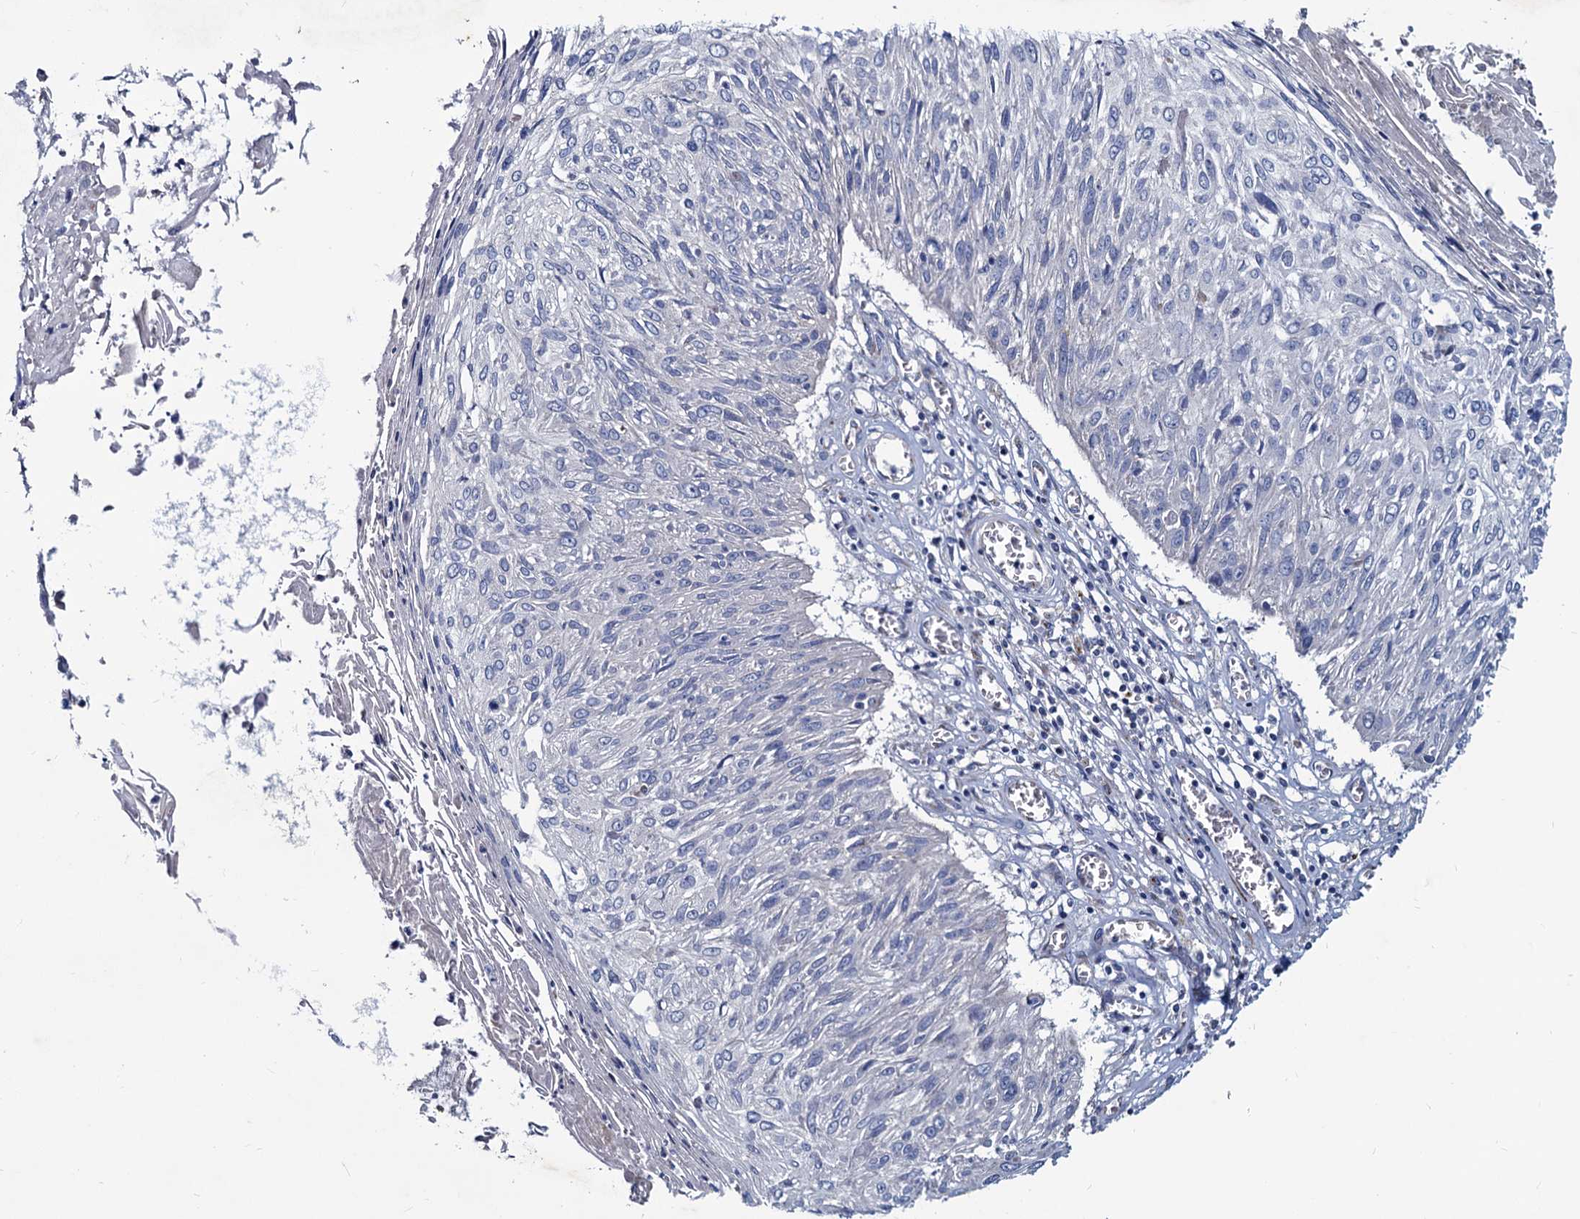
{"staining": {"intensity": "negative", "quantity": "none", "location": "none"}, "tissue": "cervical cancer", "cell_type": "Tumor cells", "image_type": "cancer", "snomed": [{"axis": "morphology", "description": "Squamous cell carcinoma, NOS"}, {"axis": "topography", "description": "Cervix"}], "caption": "The IHC photomicrograph has no significant expression in tumor cells of cervical squamous cell carcinoma tissue. Brightfield microscopy of immunohistochemistry (IHC) stained with DAB (brown) and hematoxylin (blue), captured at high magnification.", "gene": "AGBL4", "patient": {"sex": "female", "age": 51}}